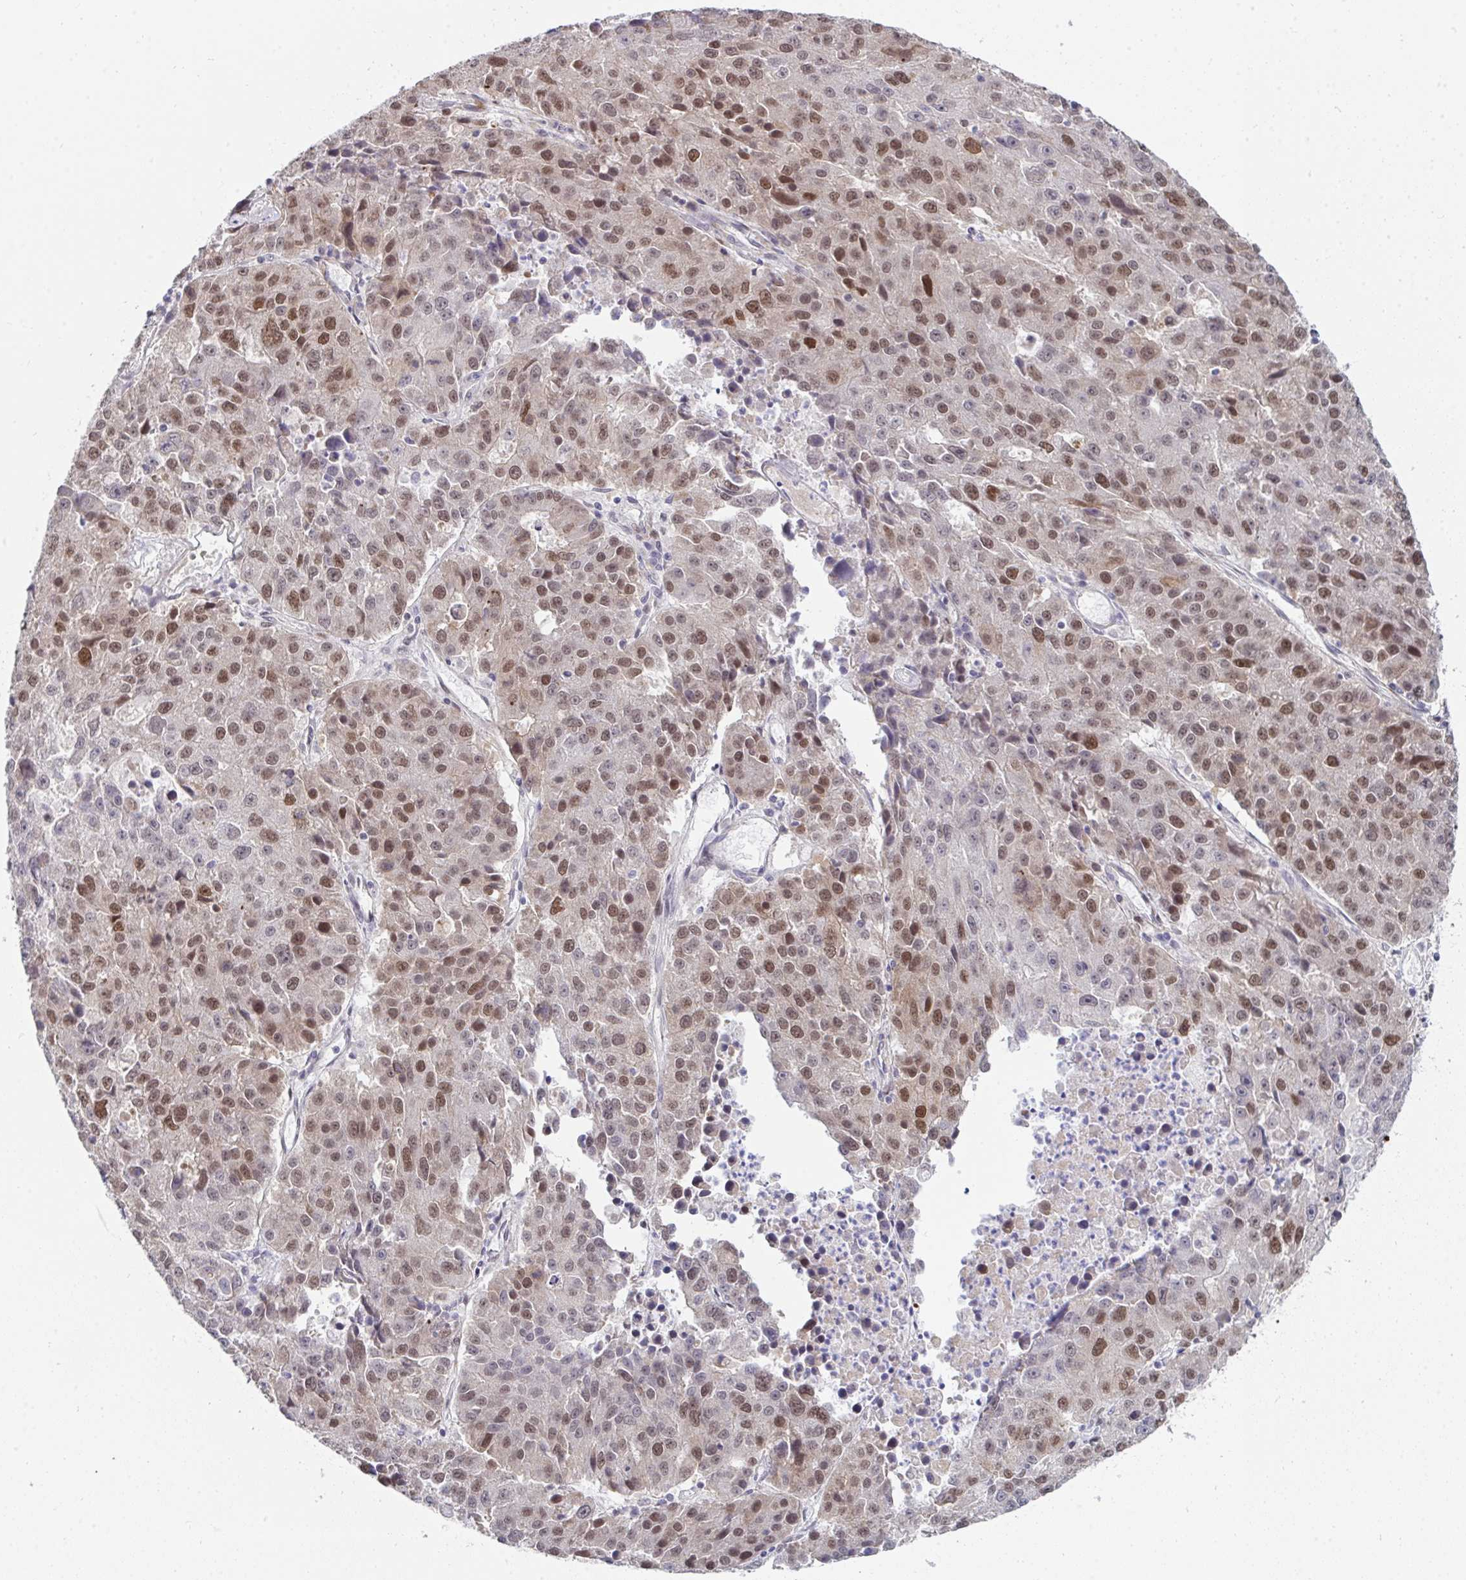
{"staining": {"intensity": "moderate", "quantity": "25%-75%", "location": "nuclear"}, "tissue": "stomach cancer", "cell_type": "Tumor cells", "image_type": "cancer", "snomed": [{"axis": "morphology", "description": "Adenocarcinoma, NOS"}, {"axis": "topography", "description": "Stomach"}], "caption": "Immunohistochemistry photomicrograph of neoplastic tissue: stomach cancer stained using immunohistochemistry (IHC) reveals medium levels of moderate protein expression localized specifically in the nuclear of tumor cells, appearing as a nuclear brown color.", "gene": "GINS2", "patient": {"sex": "male", "age": 71}}